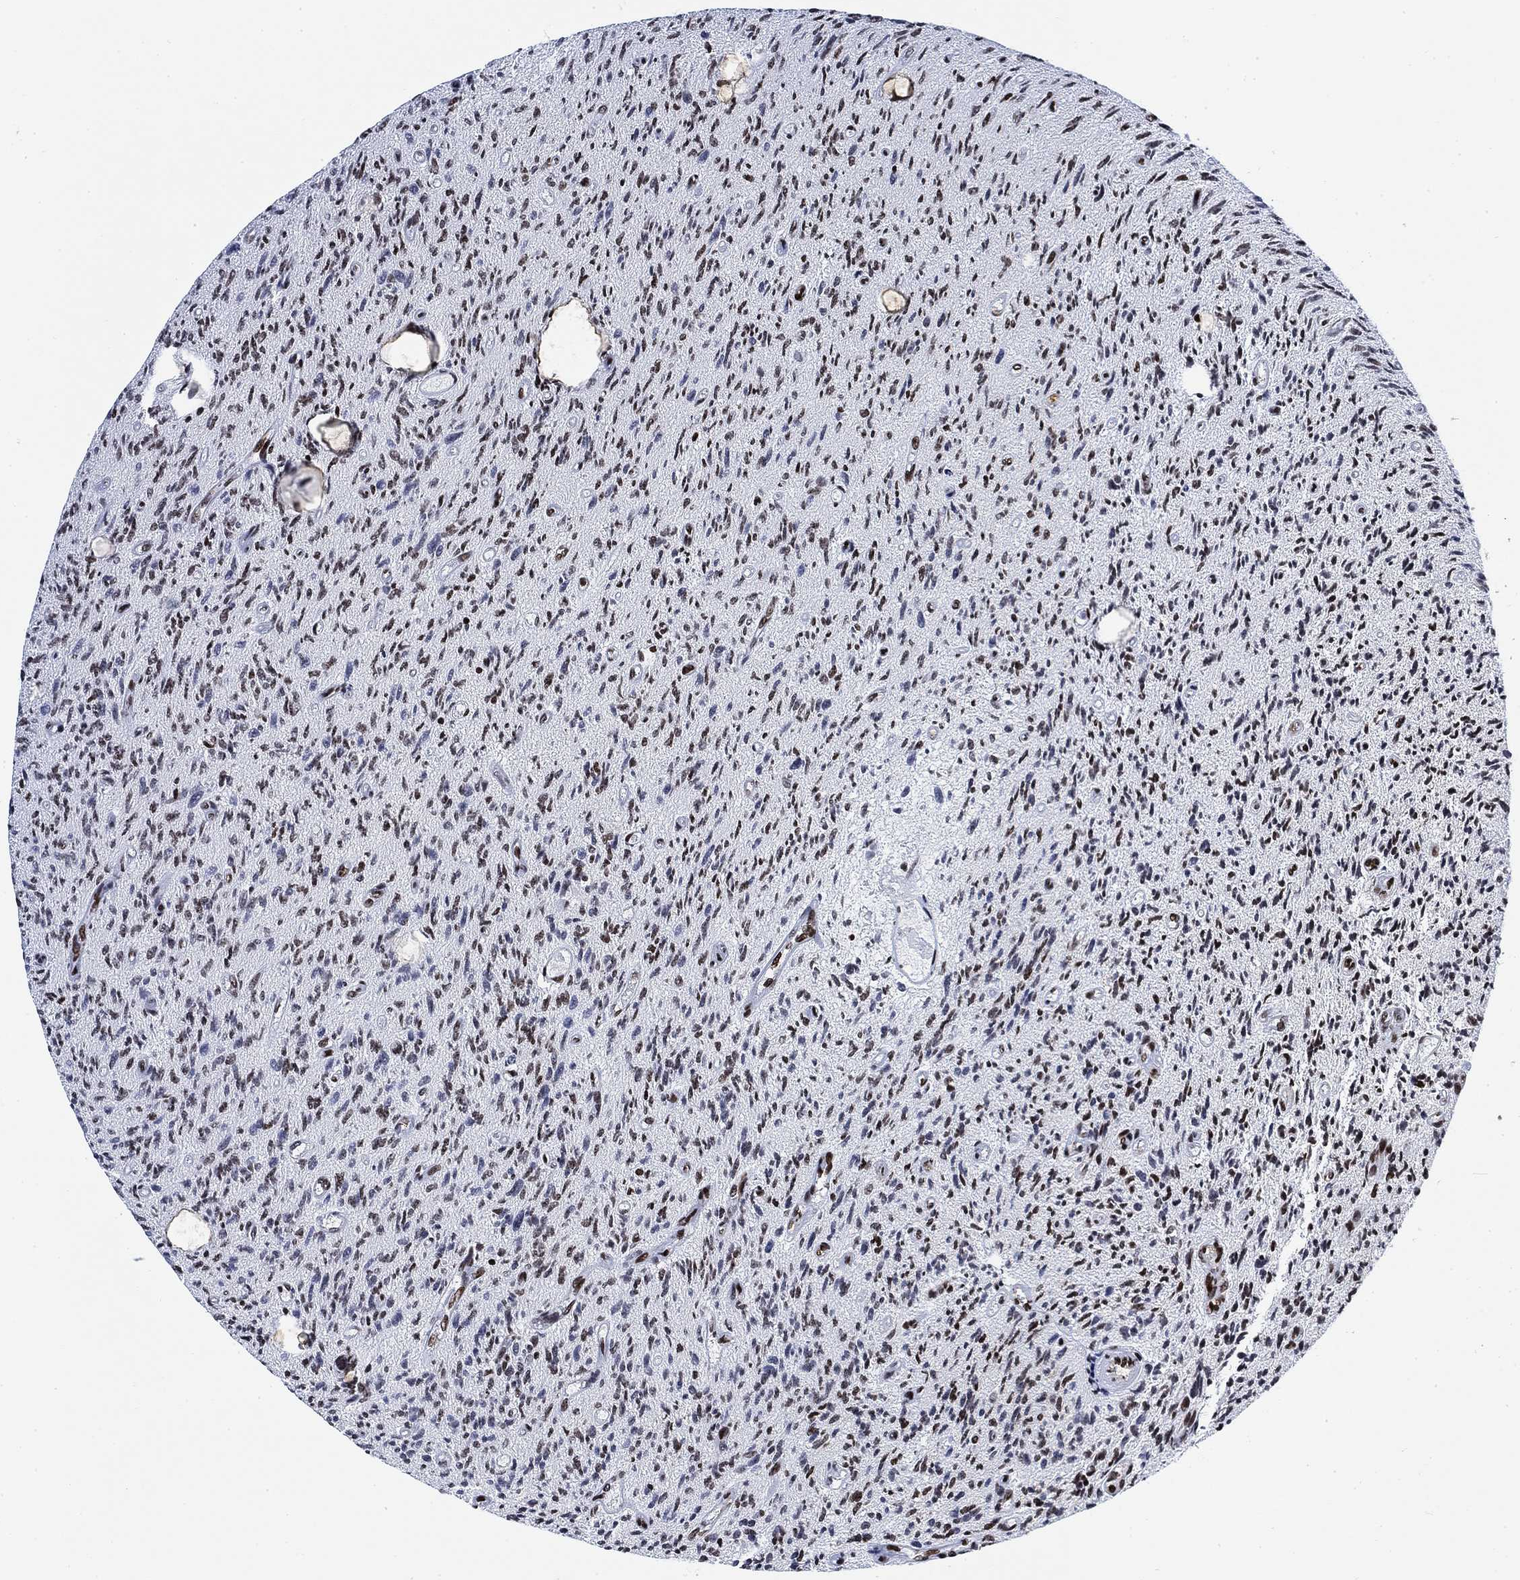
{"staining": {"intensity": "moderate", "quantity": "<25%", "location": "nuclear"}, "tissue": "glioma", "cell_type": "Tumor cells", "image_type": "cancer", "snomed": [{"axis": "morphology", "description": "Glioma, malignant, High grade"}, {"axis": "topography", "description": "Brain"}], "caption": "The image exhibits a brown stain indicating the presence of a protein in the nuclear of tumor cells in malignant glioma (high-grade). (IHC, brightfield microscopy, high magnification).", "gene": "H1-10", "patient": {"sex": "male", "age": 64}}